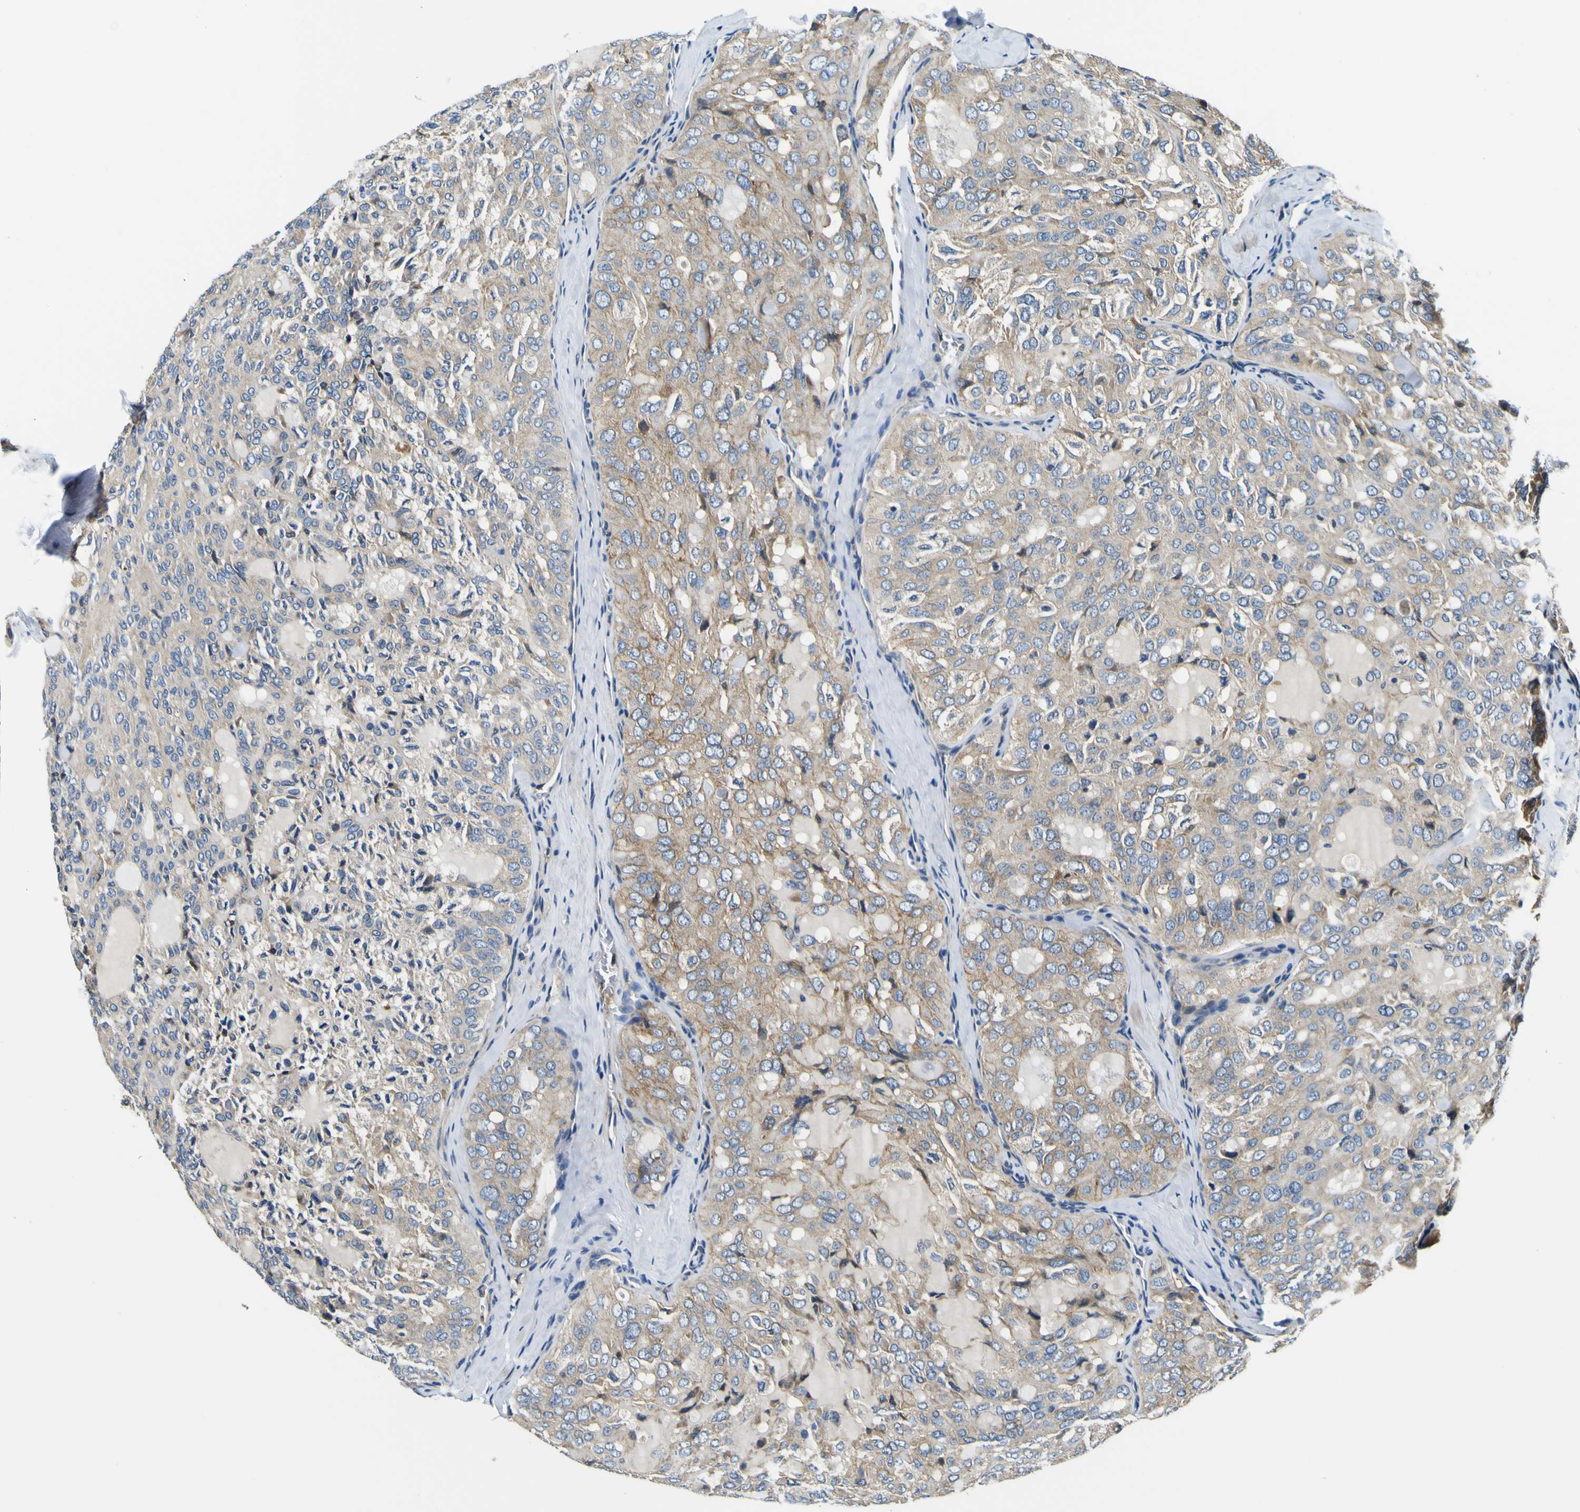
{"staining": {"intensity": "moderate", "quantity": "25%-75%", "location": "cytoplasmic/membranous"}, "tissue": "thyroid cancer", "cell_type": "Tumor cells", "image_type": "cancer", "snomed": [{"axis": "morphology", "description": "Follicular adenoma carcinoma, NOS"}, {"axis": "topography", "description": "Thyroid gland"}], "caption": "DAB (3,3'-diaminobenzidine) immunohistochemical staining of thyroid cancer reveals moderate cytoplasmic/membranous protein positivity in about 25%-75% of tumor cells.", "gene": "CLSTN1", "patient": {"sex": "male", "age": 75}}